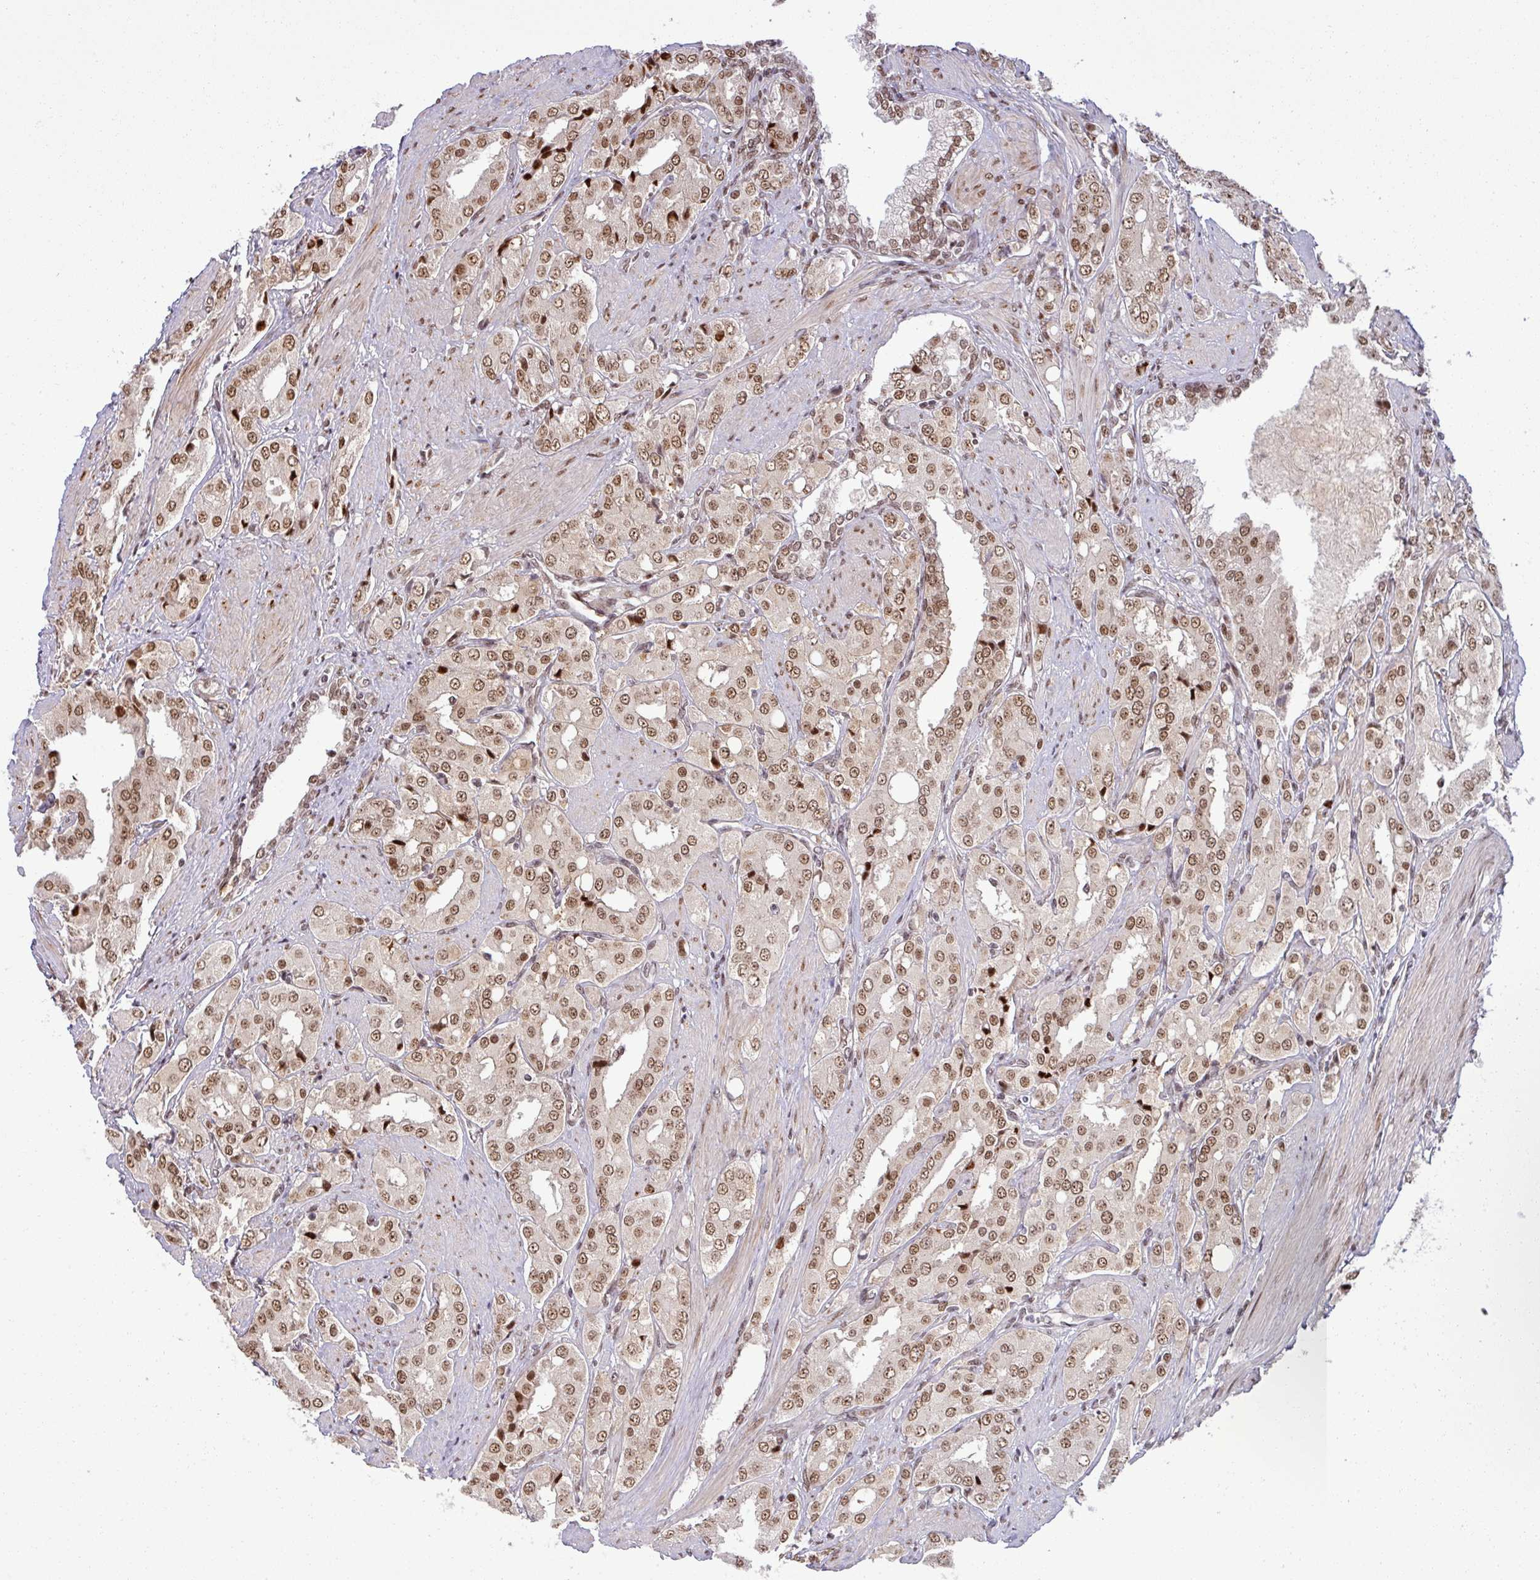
{"staining": {"intensity": "moderate", "quantity": ">75%", "location": "nuclear"}, "tissue": "prostate cancer", "cell_type": "Tumor cells", "image_type": "cancer", "snomed": [{"axis": "morphology", "description": "Adenocarcinoma, High grade"}, {"axis": "topography", "description": "Prostate"}], "caption": "Immunohistochemical staining of human prostate cancer reveals medium levels of moderate nuclear protein staining in about >75% of tumor cells.", "gene": "PTPN20", "patient": {"sex": "male", "age": 71}}